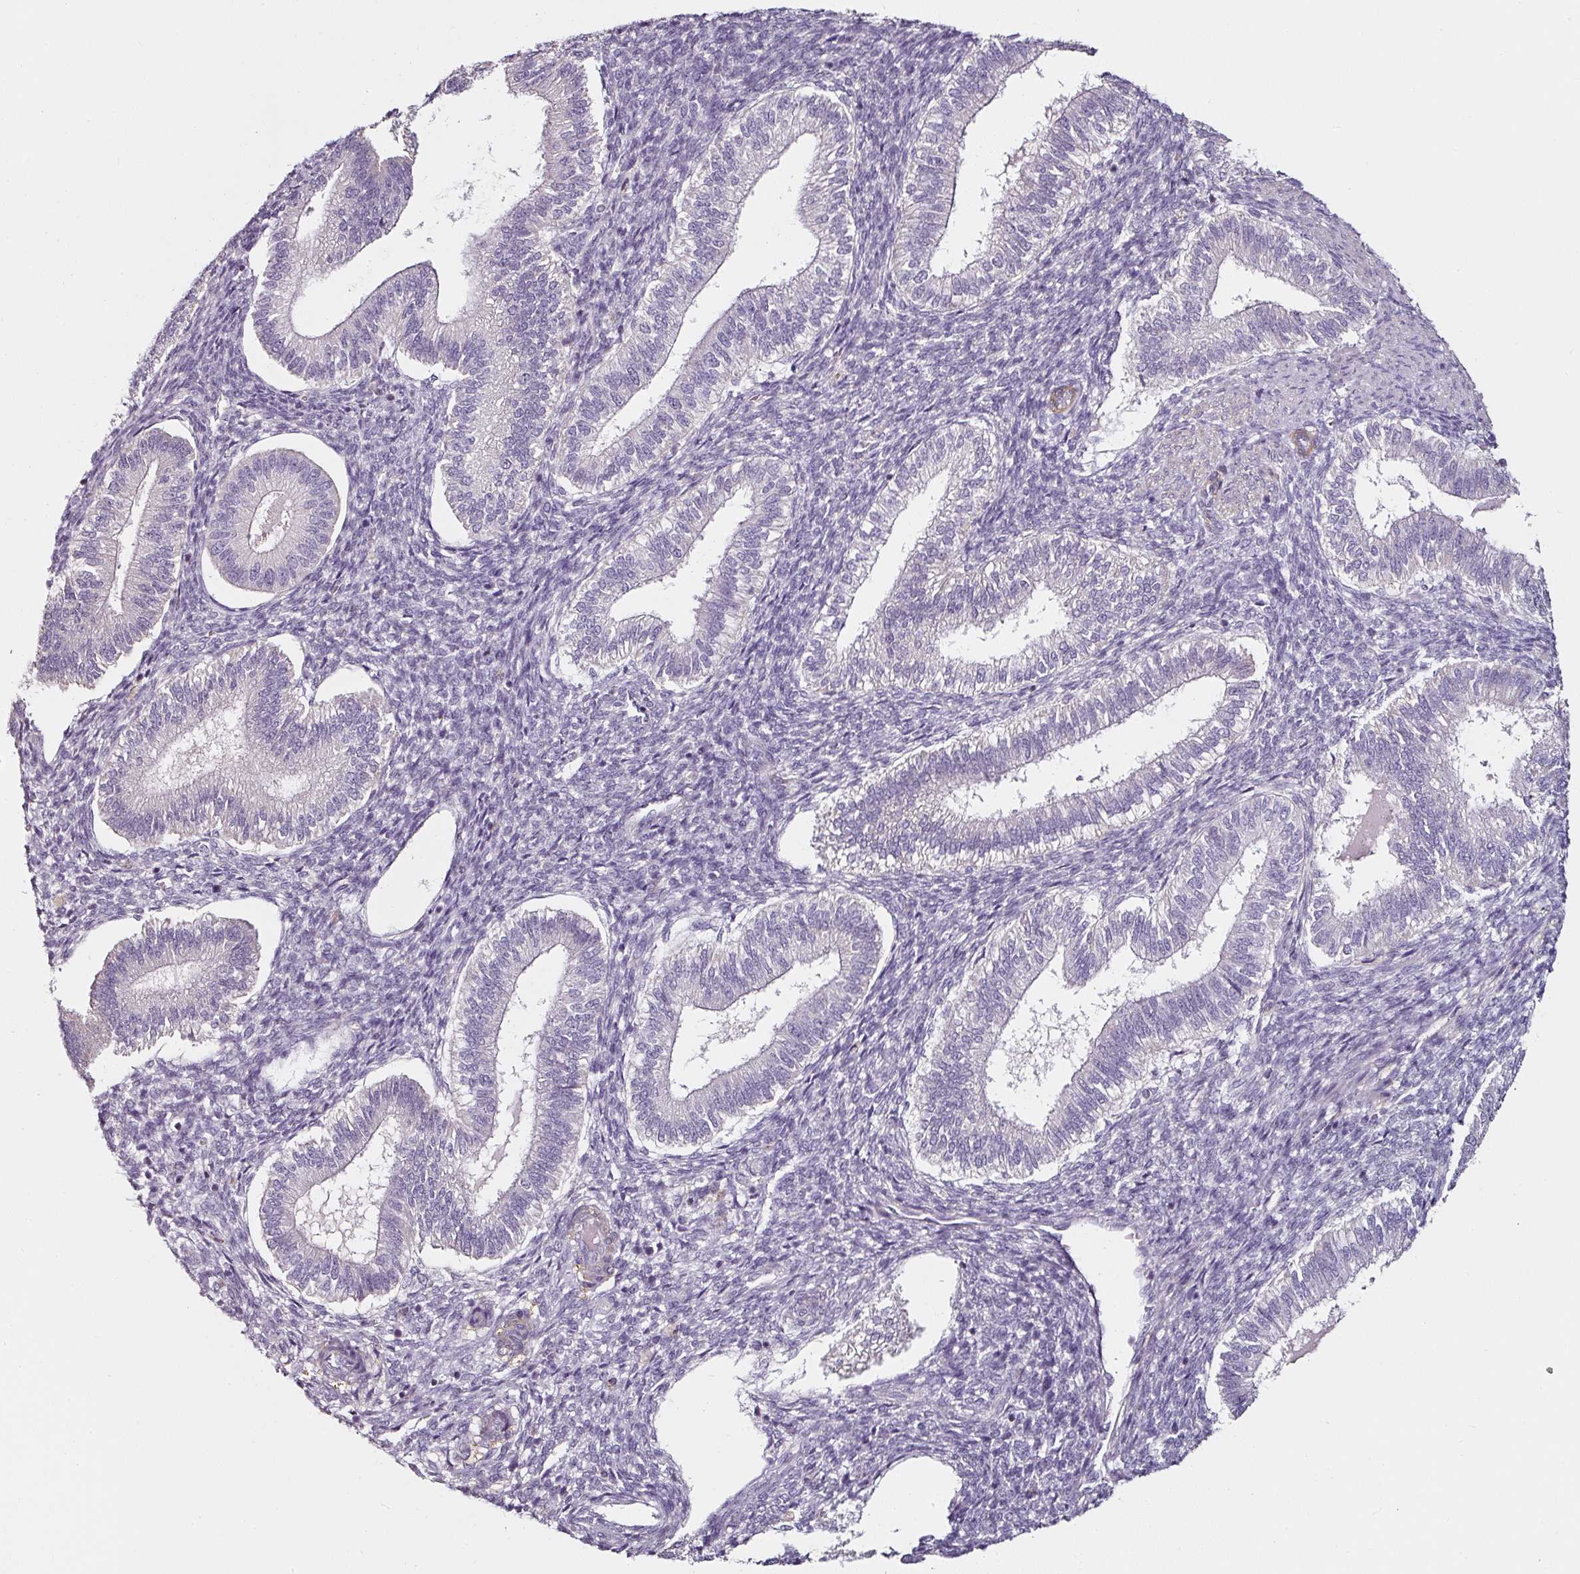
{"staining": {"intensity": "negative", "quantity": "none", "location": "none"}, "tissue": "endometrium", "cell_type": "Cells in endometrial stroma", "image_type": "normal", "snomed": [{"axis": "morphology", "description": "Normal tissue, NOS"}, {"axis": "topography", "description": "Endometrium"}], "caption": "Immunohistochemistry (IHC) image of benign endometrium stained for a protein (brown), which exhibits no staining in cells in endometrial stroma.", "gene": "CAP2", "patient": {"sex": "female", "age": 25}}